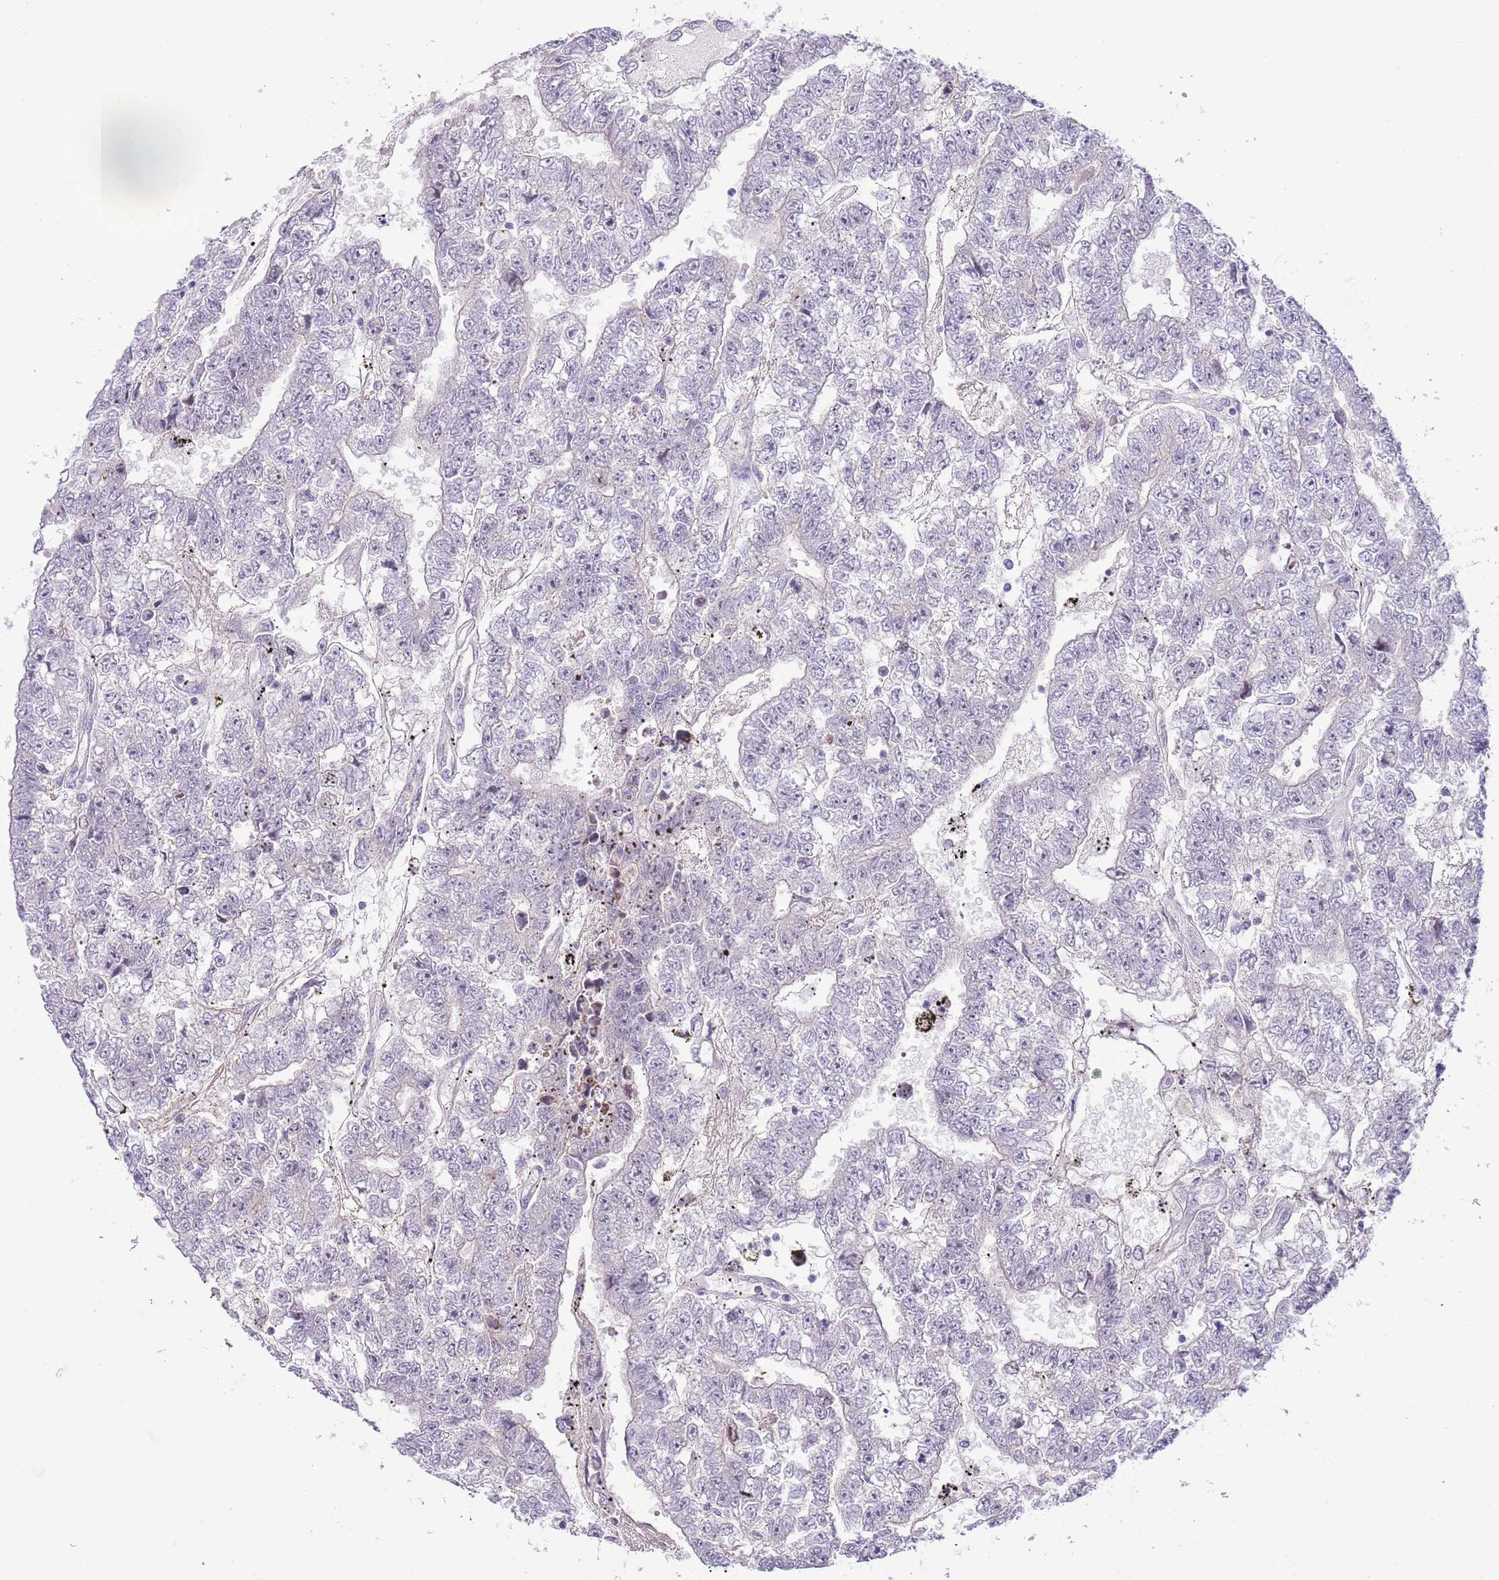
{"staining": {"intensity": "negative", "quantity": "none", "location": "none"}, "tissue": "testis cancer", "cell_type": "Tumor cells", "image_type": "cancer", "snomed": [{"axis": "morphology", "description": "Carcinoma, Embryonal, NOS"}, {"axis": "topography", "description": "Testis"}], "caption": "This is an immunohistochemistry (IHC) micrograph of human testis cancer (embryonal carcinoma). There is no positivity in tumor cells.", "gene": "FBRSL1", "patient": {"sex": "male", "age": 25}}